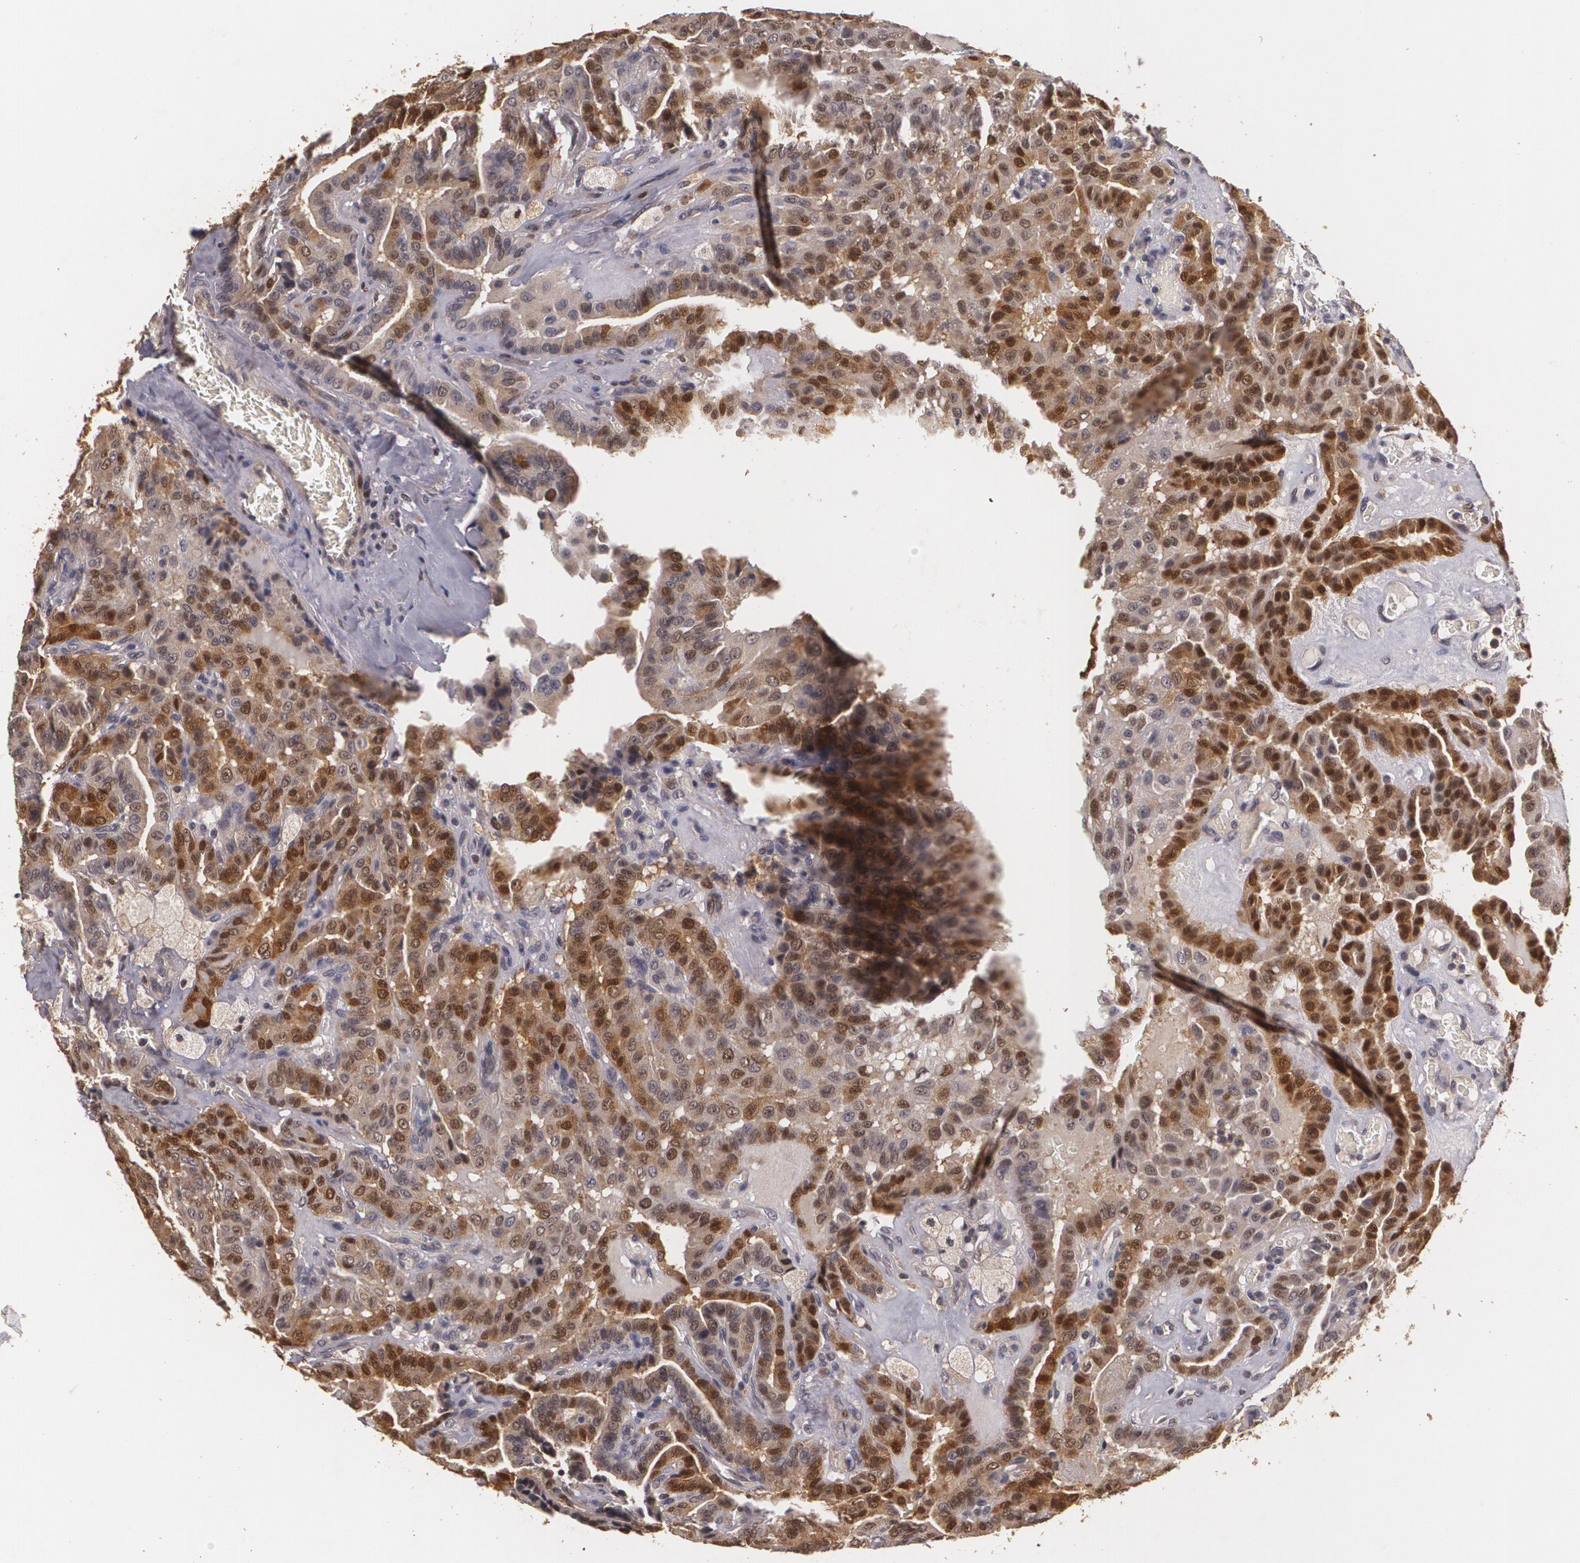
{"staining": {"intensity": "strong", "quantity": ">75%", "location": "cytoplasmic/membranous,nuclear"}, "tissue": "thyroid cancer", "cell_type": "Tumor cells", "image_type": "cancer", "snomed": [{"axis": "morphology", "description": "Papillary adenocarcinoma, NOS"}, {"axis": "topography", "description": "Thyroid gland"}], "caption": "Papillary adenocarcinoma (thyroid) stained for a protein (brown) demonstrates strong cytoplasmic/membranous and nuclear positive staining in approximately >75% of tumor cells.", "gene": "BRCA1", "patient": {"sex": "male", "age": 87}}